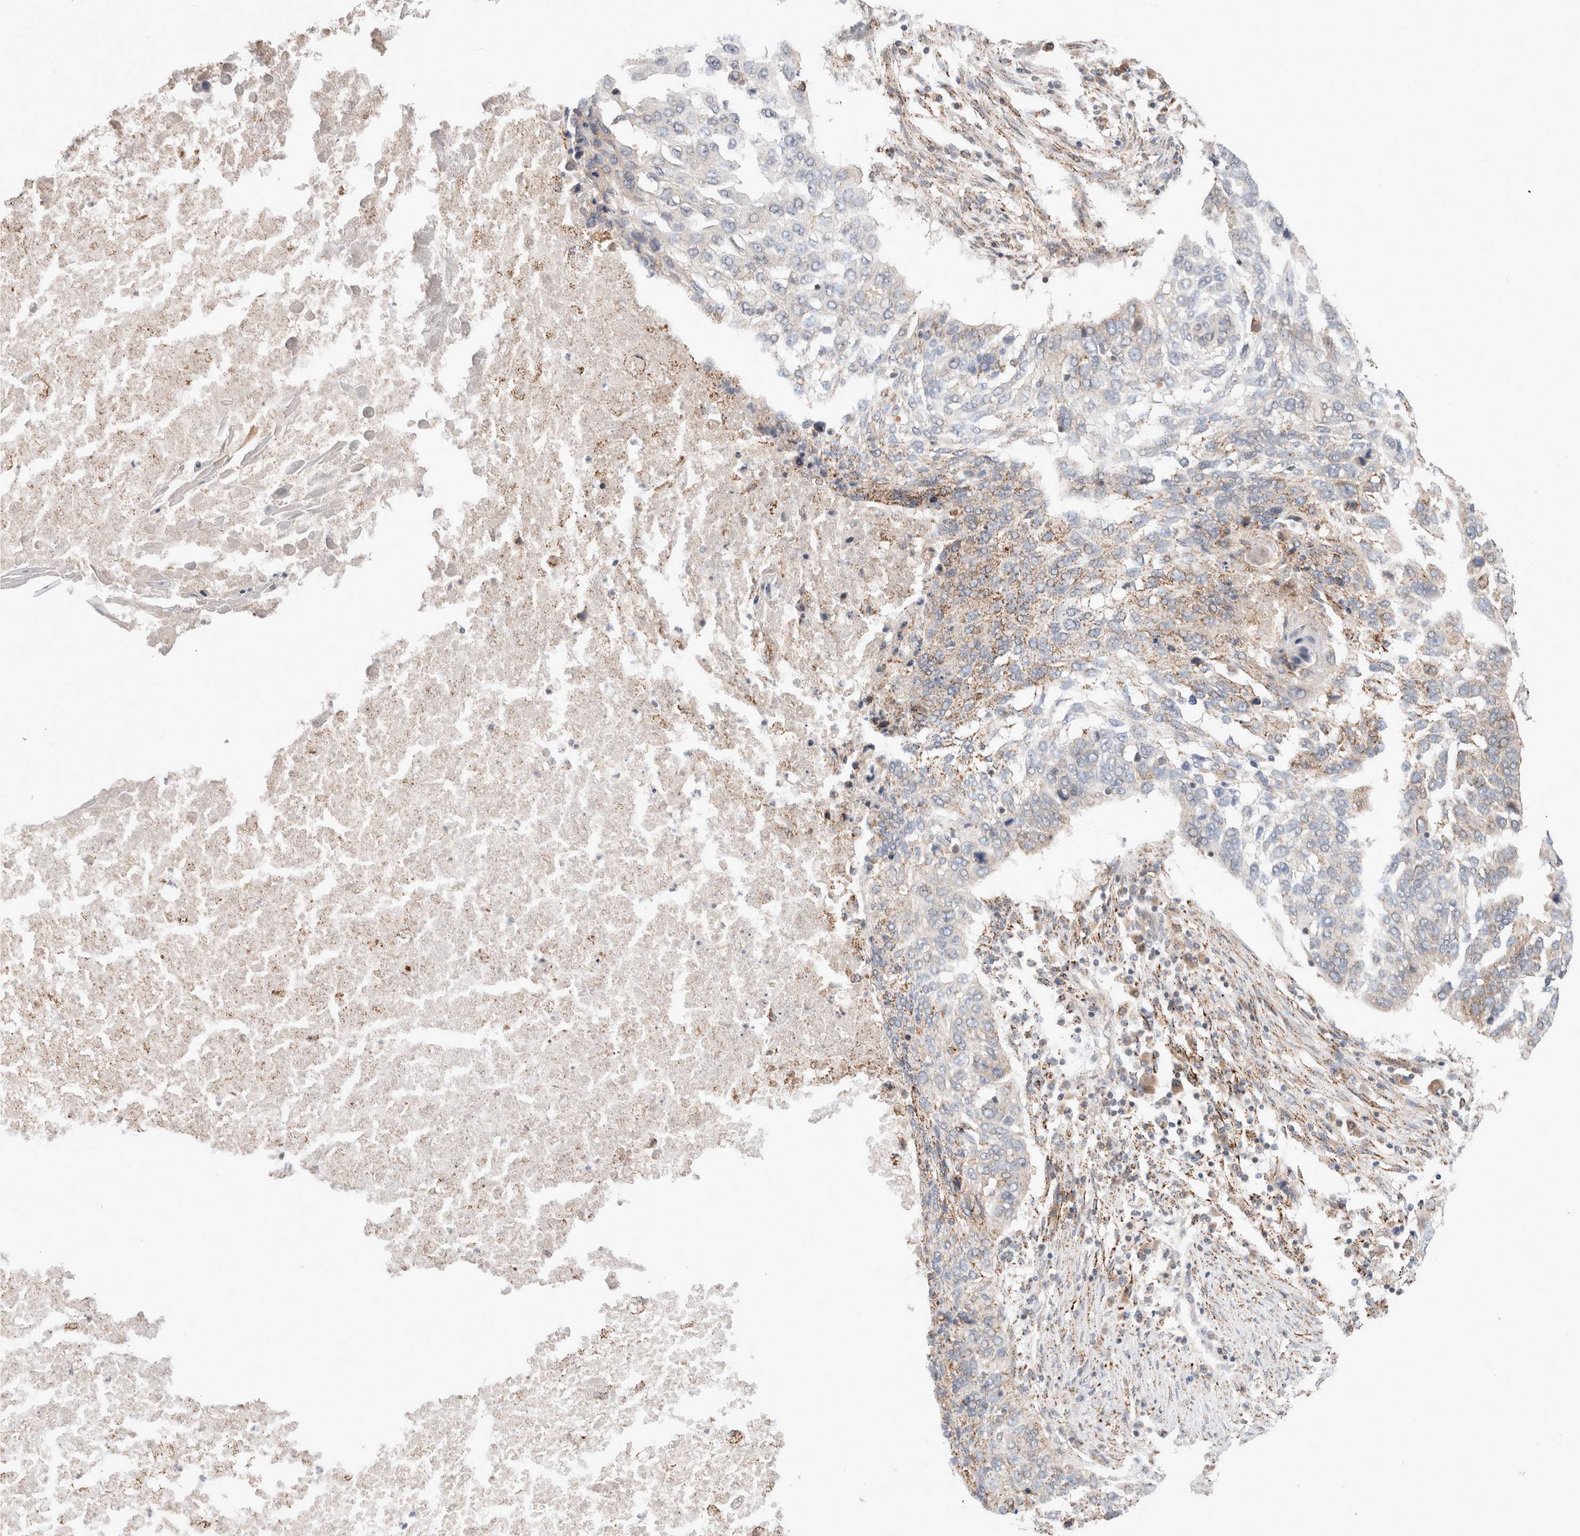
{"staining": {"intensity": "weak", "quantity": "<25%", "location": "cytoplasmic/membranous"}, "tissue": "lung cancer", "cell_type": "Tumor cells", "image_type": "cancer", "snomed": [{"axis": "morphology", "description": "Squamous cell carcinoma, NOS"}, {"axis": "topography", "description": "Lung"}], "caption": "This is a micrograph of IHC staining of lung cancer, which shows no expression in tumor cells.", "gene": "HROB", "patient": {"sex": "female", "age": 63}}